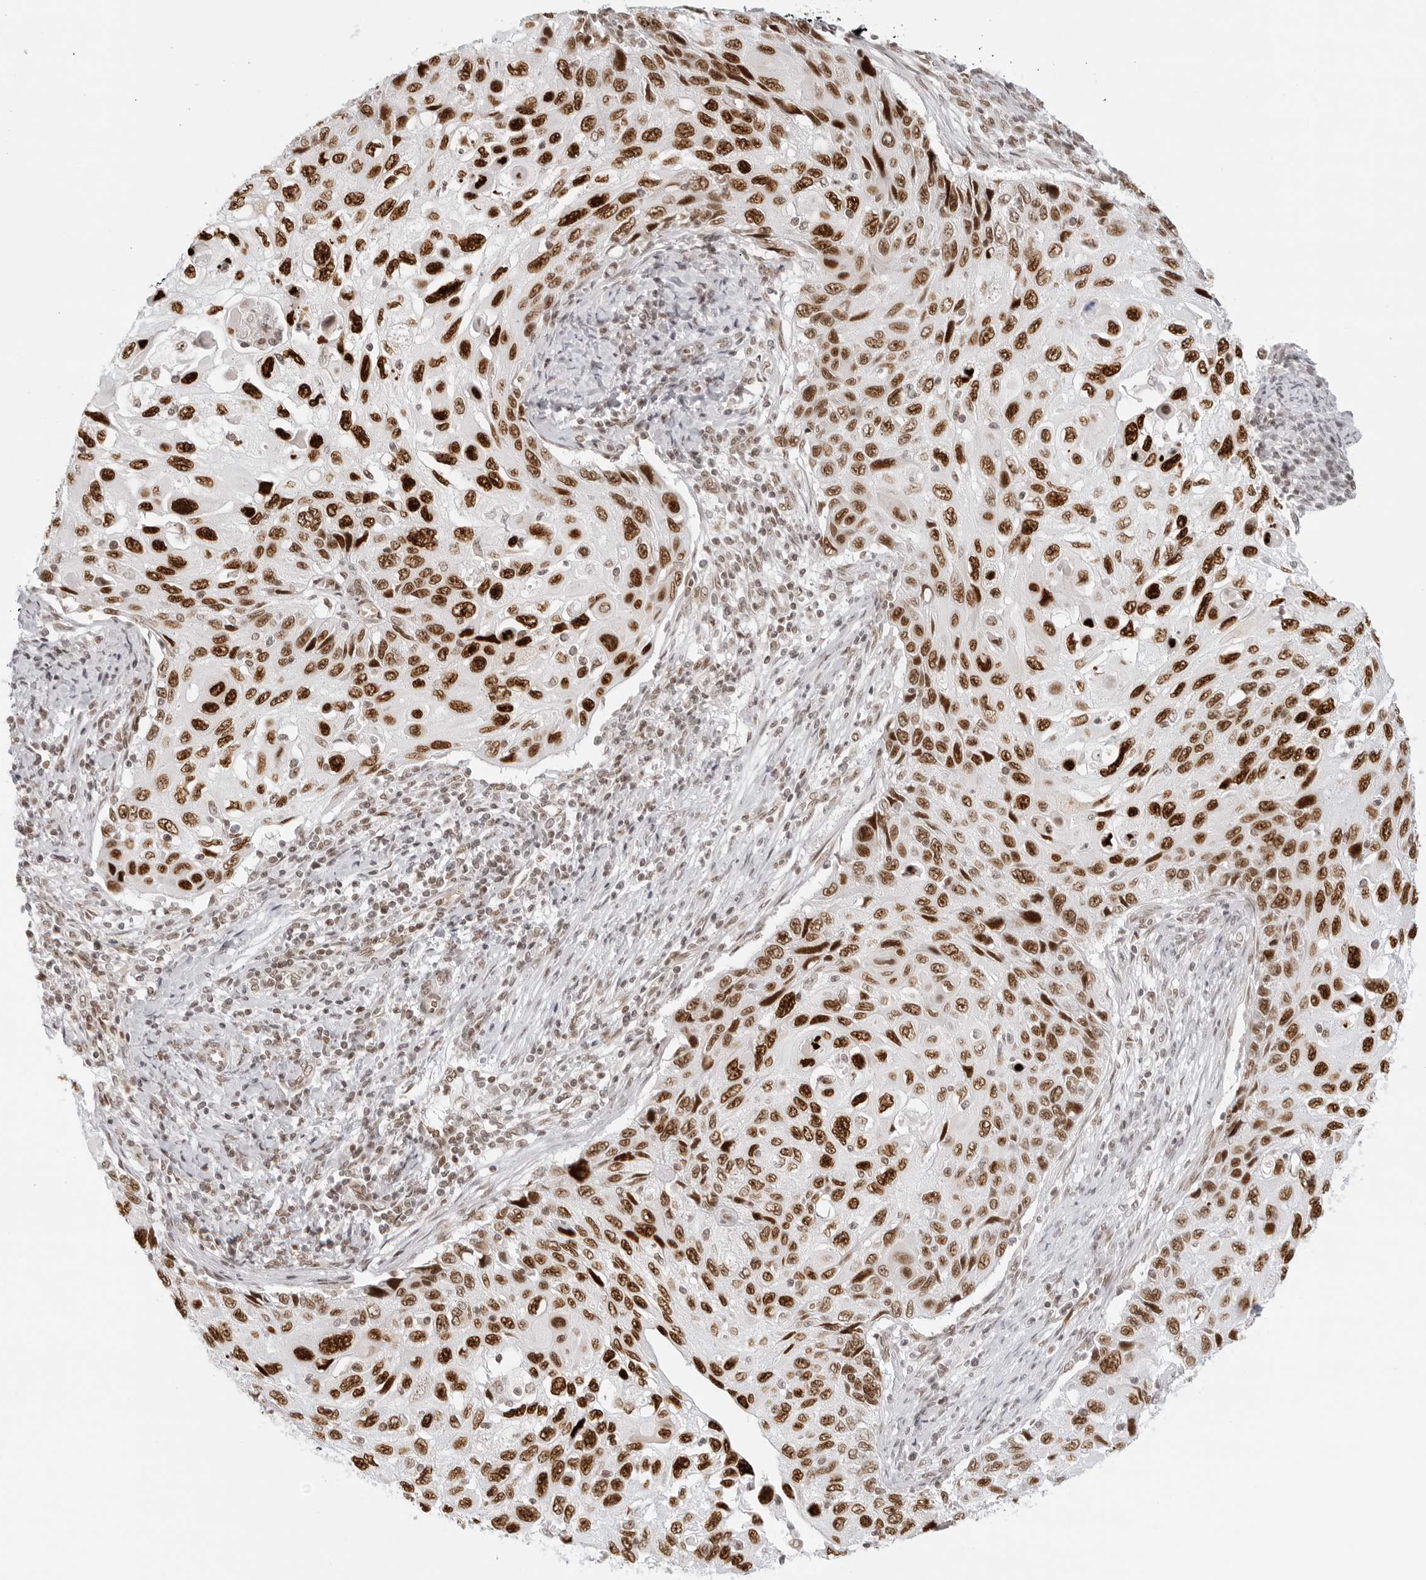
{"staining": {"intensity": "strong", "quantity": ">75%", "location": "nuclear"}, "tissue": "cervical cancer", "cell_type": "Tumor cells", "image_type": "cancer", "snomed": [{"axis": "morphology", "description": "Squamous cell carcinoma, NOS"}, {"axis": "topography", "description": "Cervix"}], "caption": "IHC histopathology image of neoplastic tissue: human cervical cancer stained using immunohistochemistry (IHC) demonstrates high levels of strong protein expression localized specifically in the nuclear of tumor cells, appearing as a nuclear brown color.", "gene": "RCC1", "patient": {"sex": "female", "age": 70}}